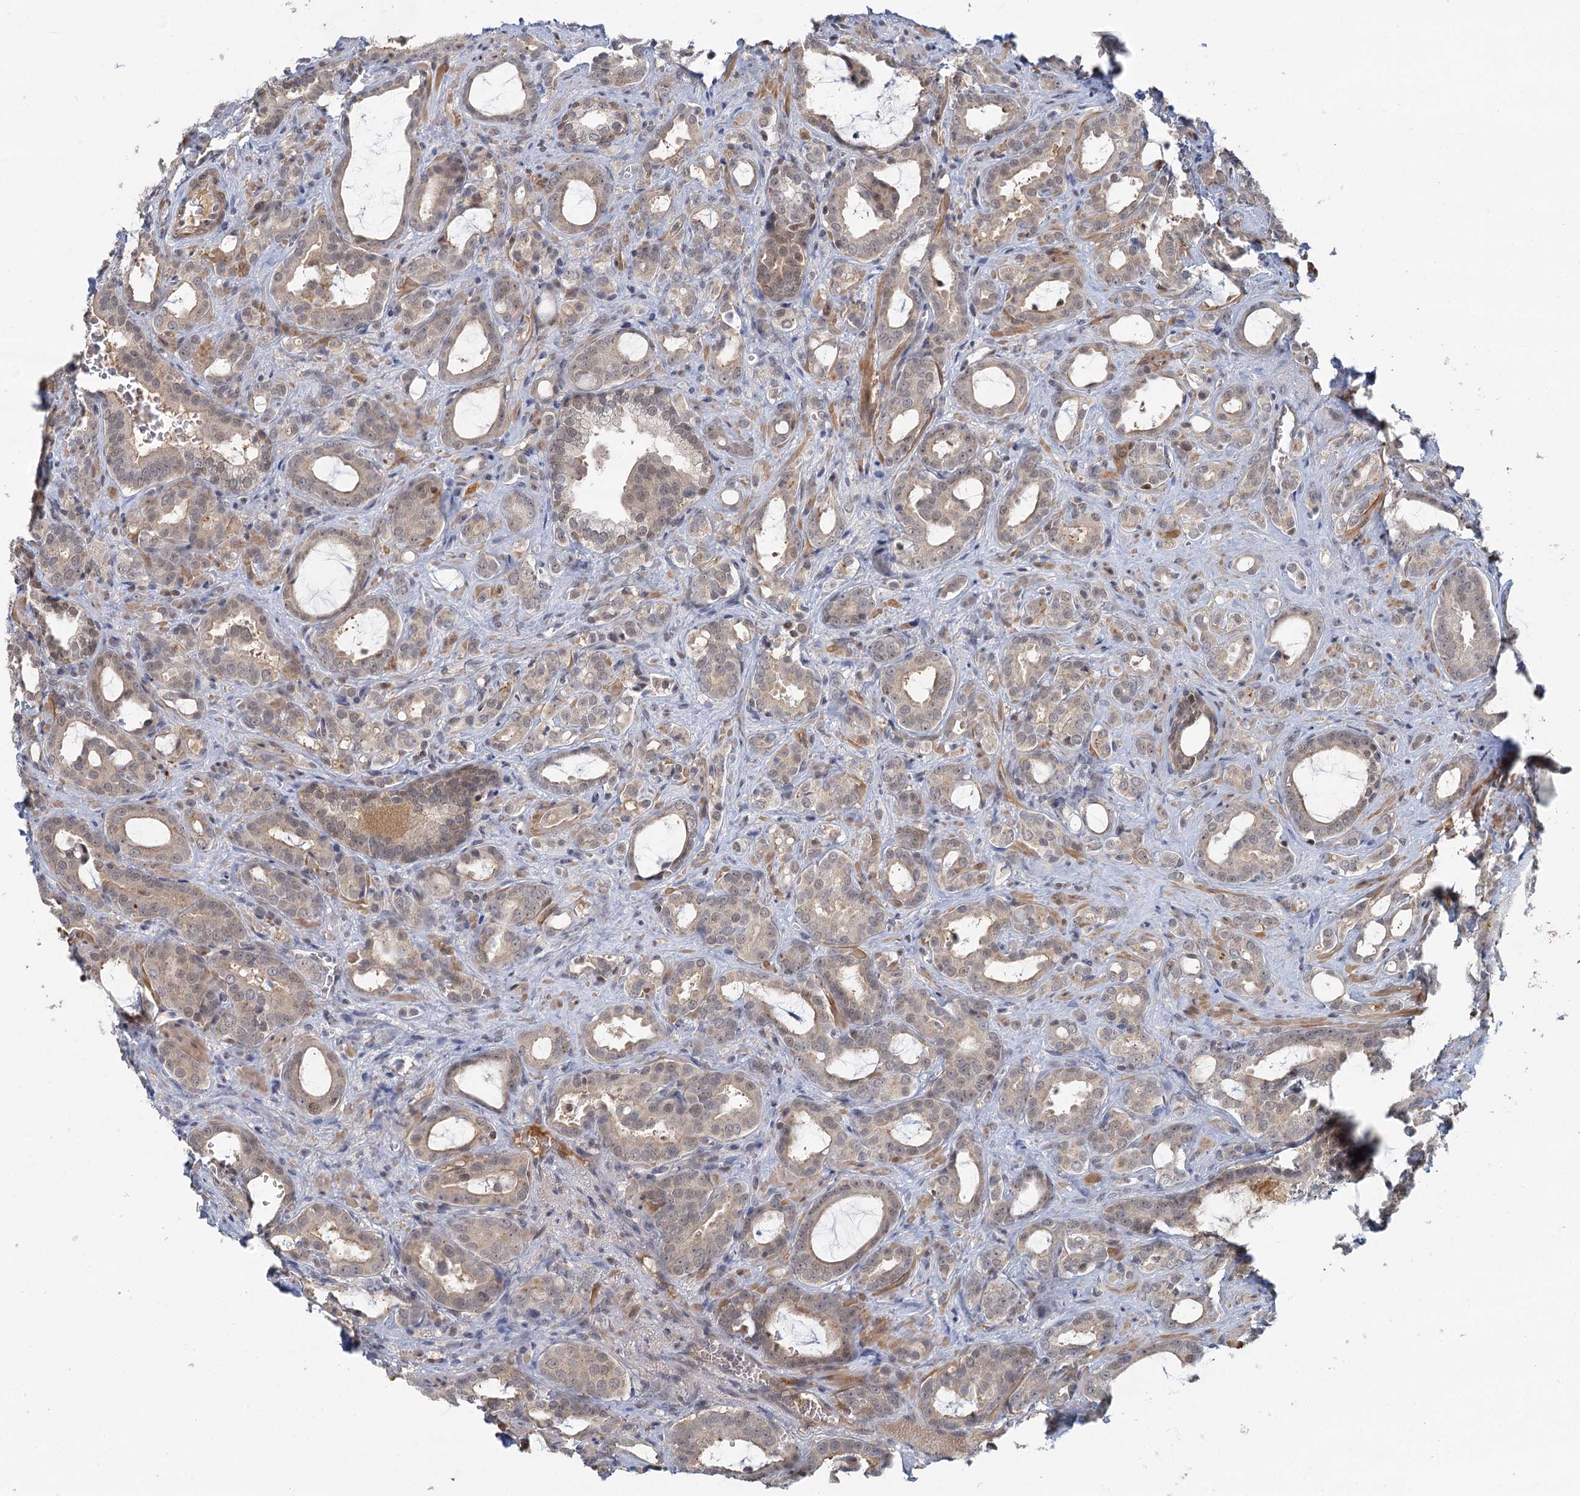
{"staining": {"intensity": "weak", "quantity": ">75%", "location": "cytoplasmic/membranous"}, "tissue": "prostate cancer", "cell_type": "Tumor cells", "image_type": "cancer", "snomed": [{"axis": "morphology", "description": "Adenocarcinoma, High grade"}, {"axis": "topography", "description": "Prostate"}], "caption": "Prostate cancer (adenocarcinoma (high-grade)) stained with a brown dye exhibits weak cytoplasmic/membranous positive expression in about >75% of tumor cells.", "gene": "GPATCH11", "patient": {"sex": "male", "age": 72}}